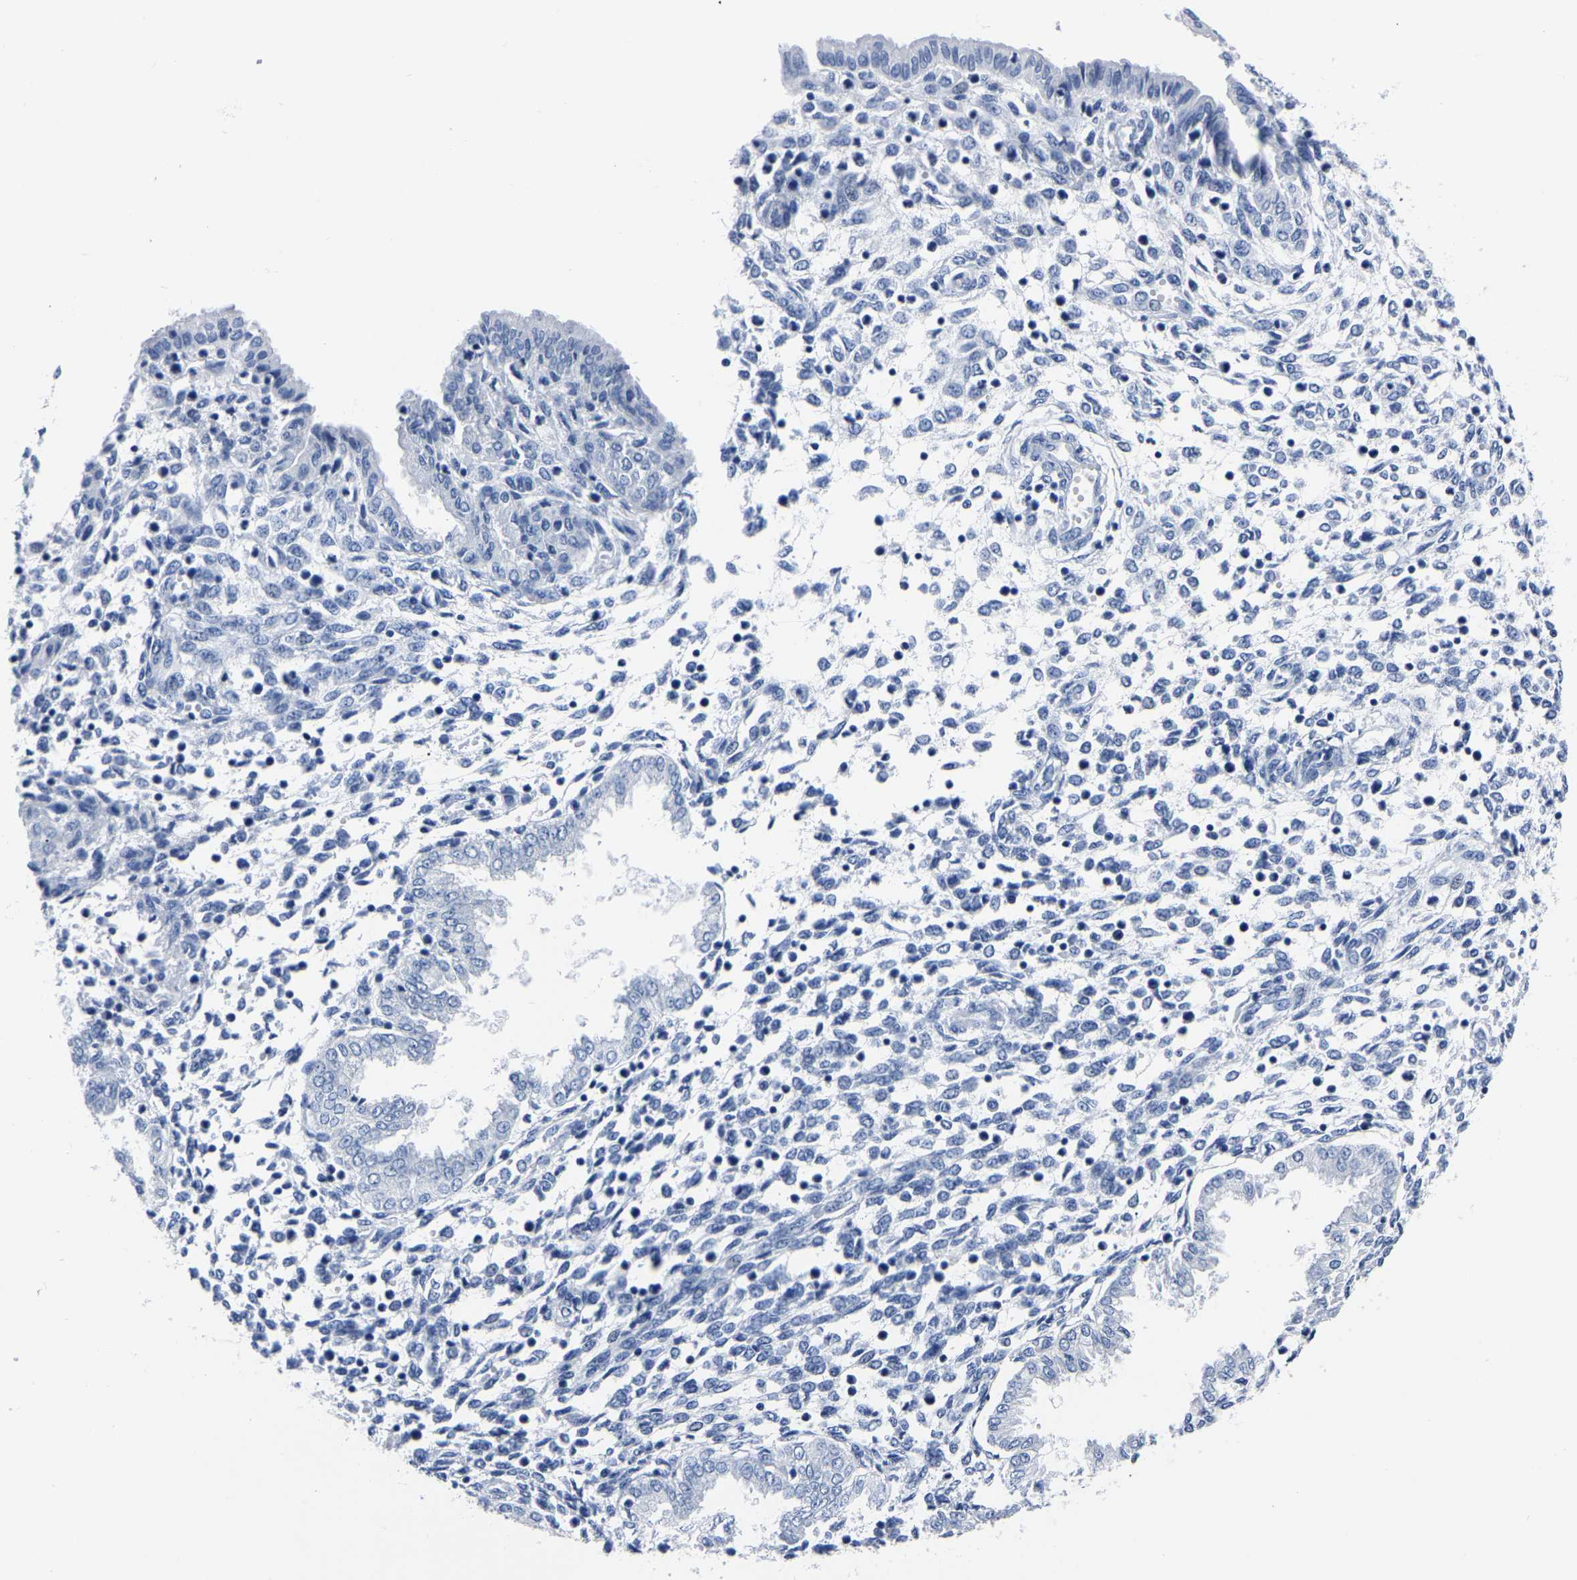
{"staining": {"intensity": "negative", "quantity": "none", "location": "none"}, "tissue": "endometrium", "cell_type": "Cells in endometrial stroma", "image_type": "normal", "snomed": [{"axis": "morphology", "description": "Normal tissue, NOS"}, {"axis": "topography", "description": "Endometrium"}], "caption": "Cells in endometrial stroma show no significant positivity in benign endometrium. Nuclei are stained in blue.", "gene": "IMPG2", "patient": {"sex": "female", "age": 33}}